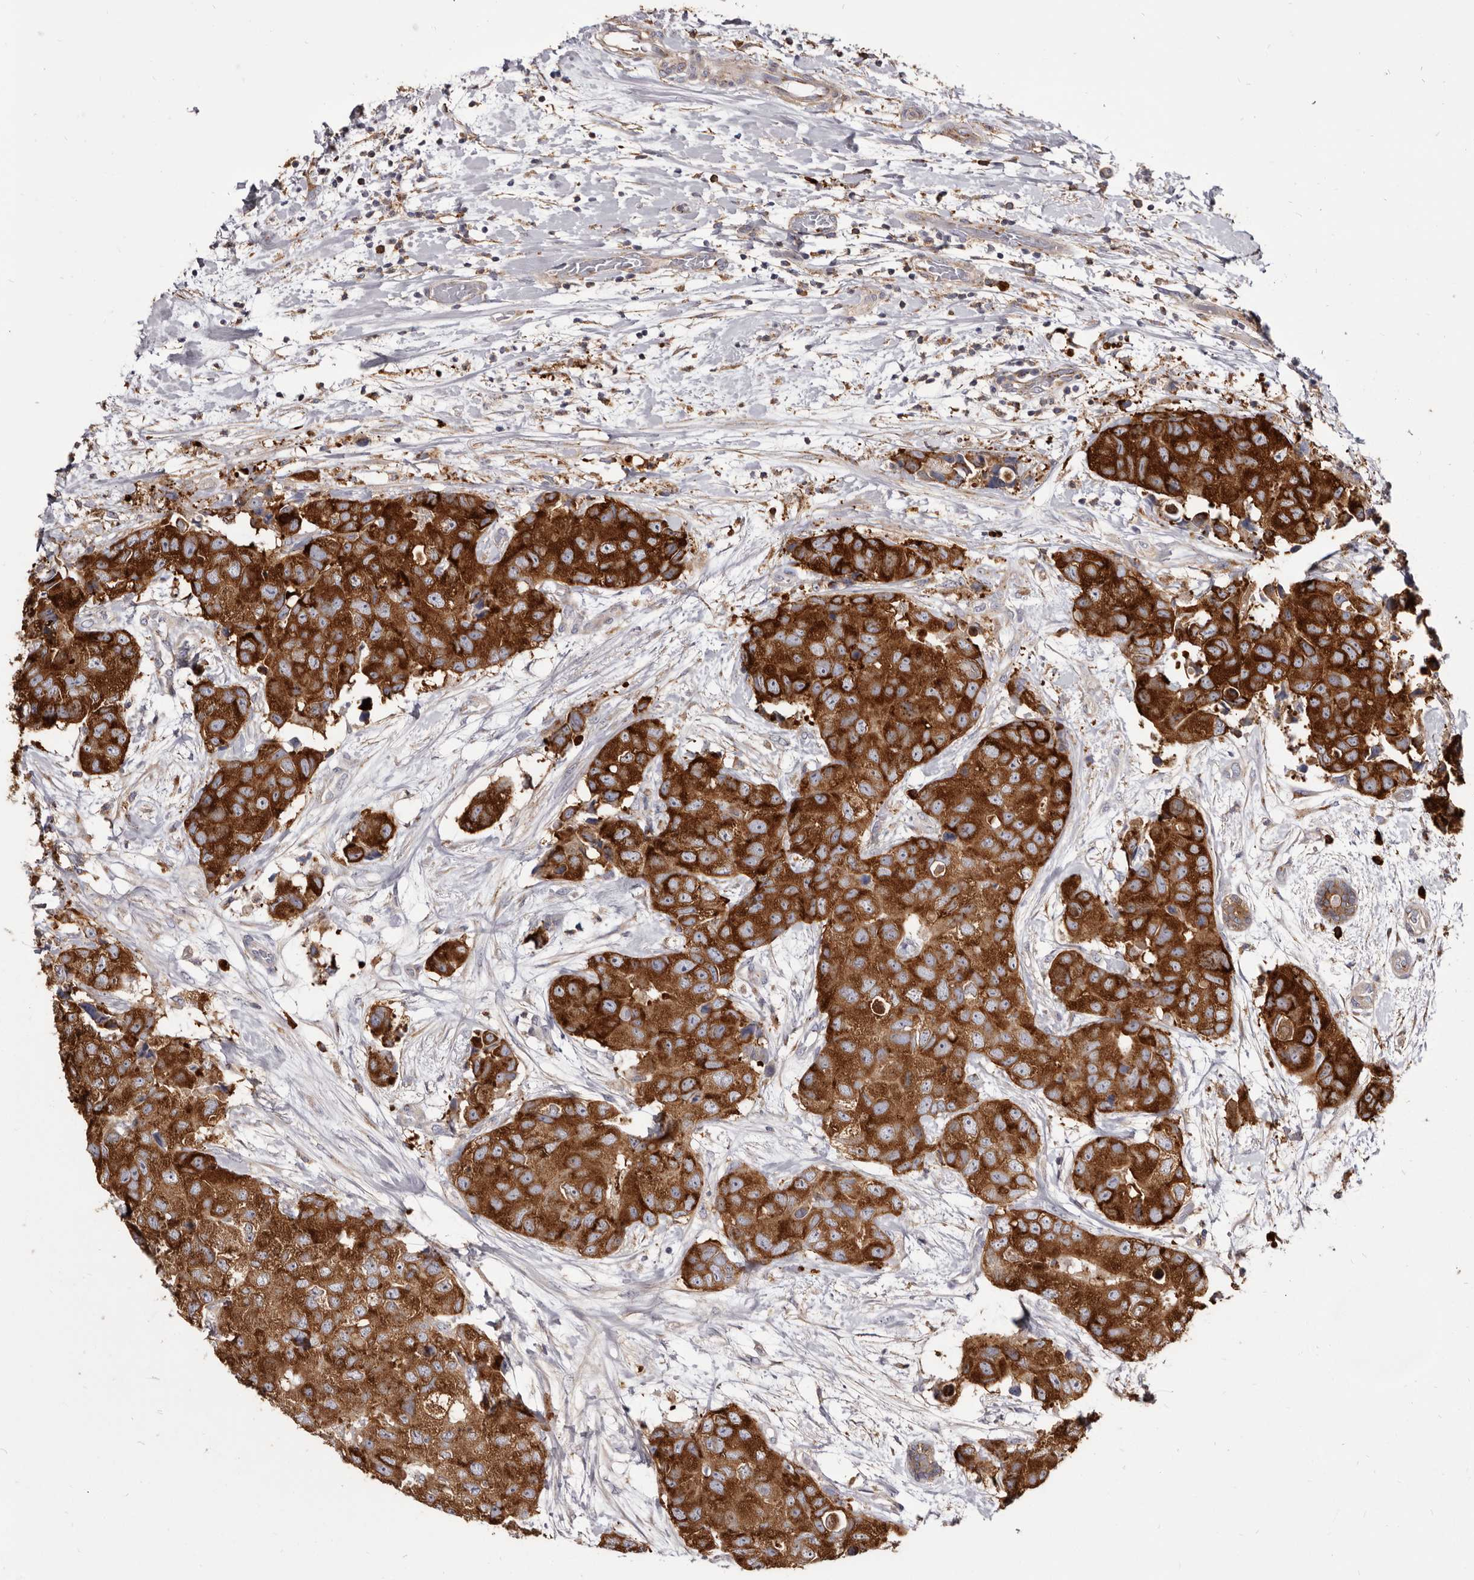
{"staining": {"intensity": "strong", "quantity": ">75%", "location": "cytoplasmic/membranous"}, "tissue": "breast cancer", "cell_type": "Tumor cells", "image_type": "cancer", "snomed": [{"axis": "morphology", "description": "Duct carcinoma"}, {"axis": "topography", "description": "Breast"}], "caption": "The immunohistochemical stain shows strong cytoplasmic/membranous expression in tumor cells of breast infiltrating ductal carcinoma tissue.", "gene": "TPD52", "patient": {"sex": "female", "age": 62}}